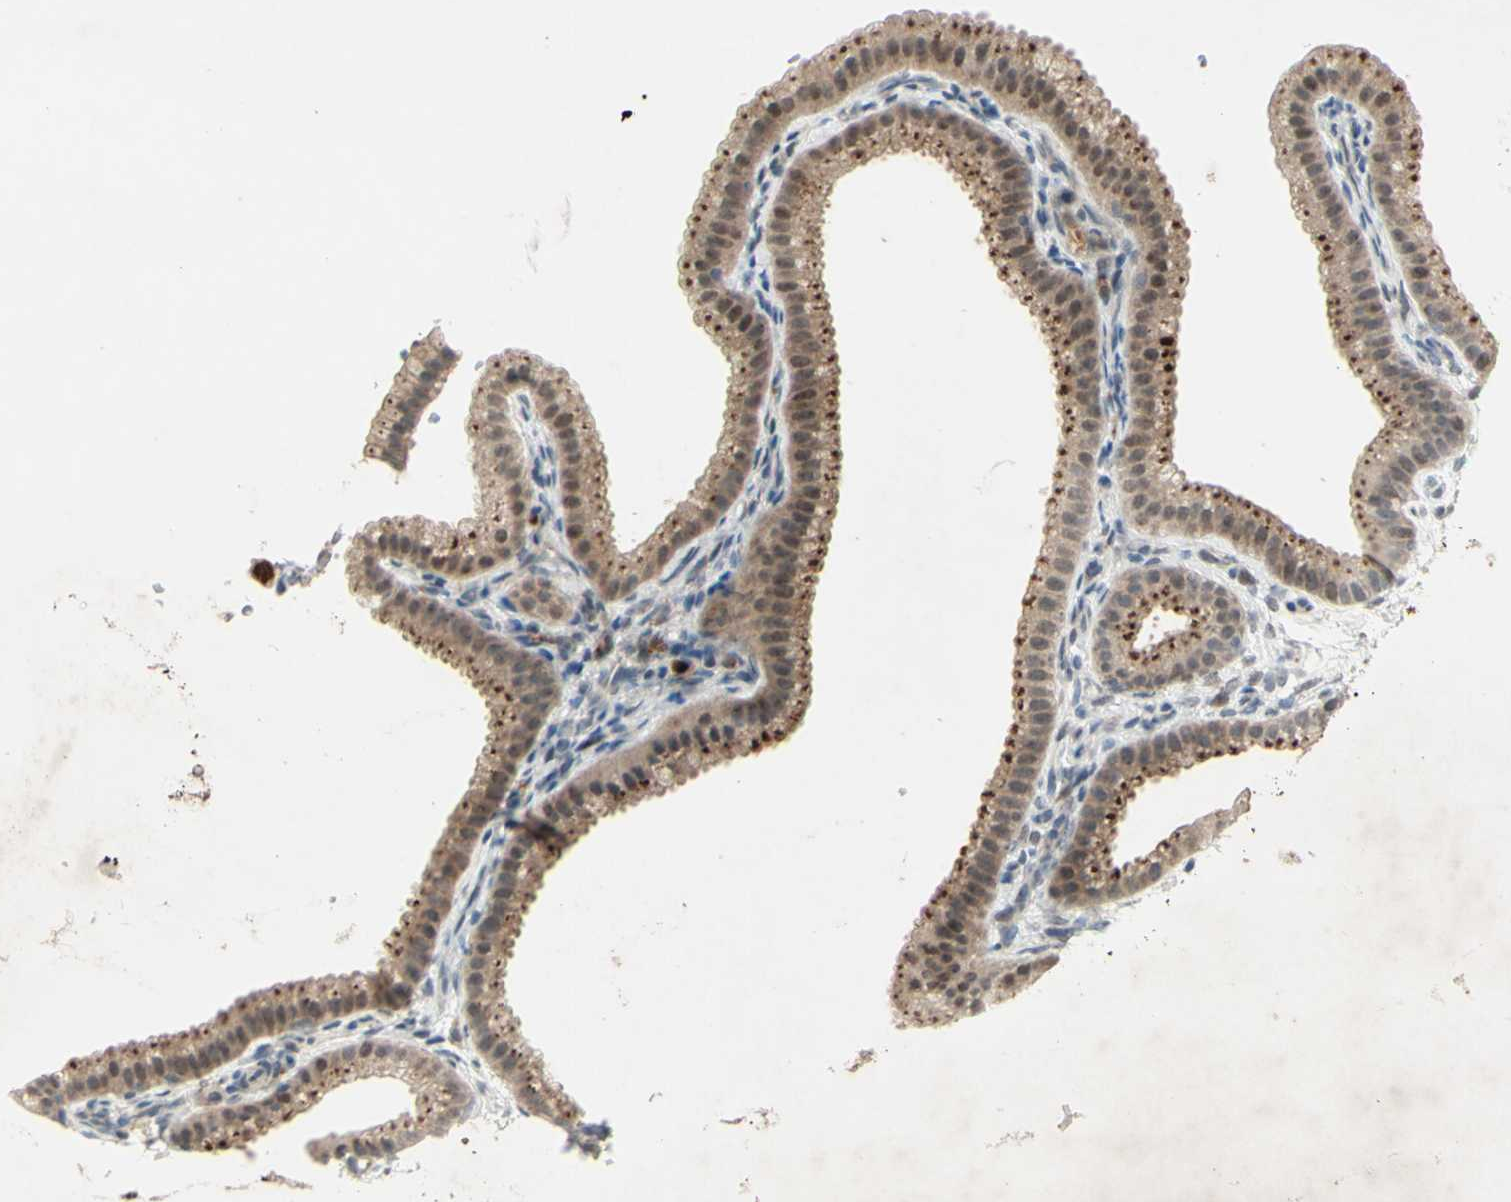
{"staining": {"intensity": "moderate", "quantity": ">75%", "location": "cytoplasmic/membranous,nuclear"}, "tissue": "gallbladder", "cell_type": "Glandular cells", "image_type": "normal", "snomed": [{"axis": "morphology", "description": "Normal tissue, NOS"}, {"axis": "topography", "description": "Gallbladder"}], "caption": "A photomicrograph of gallbladder stained for a protein exhibits moderate cytoplasmic/membranous,nuclear brown staining in glandular cells.", "gene": "FGFR2", "patient": {"sex": "female", "age": 64}}